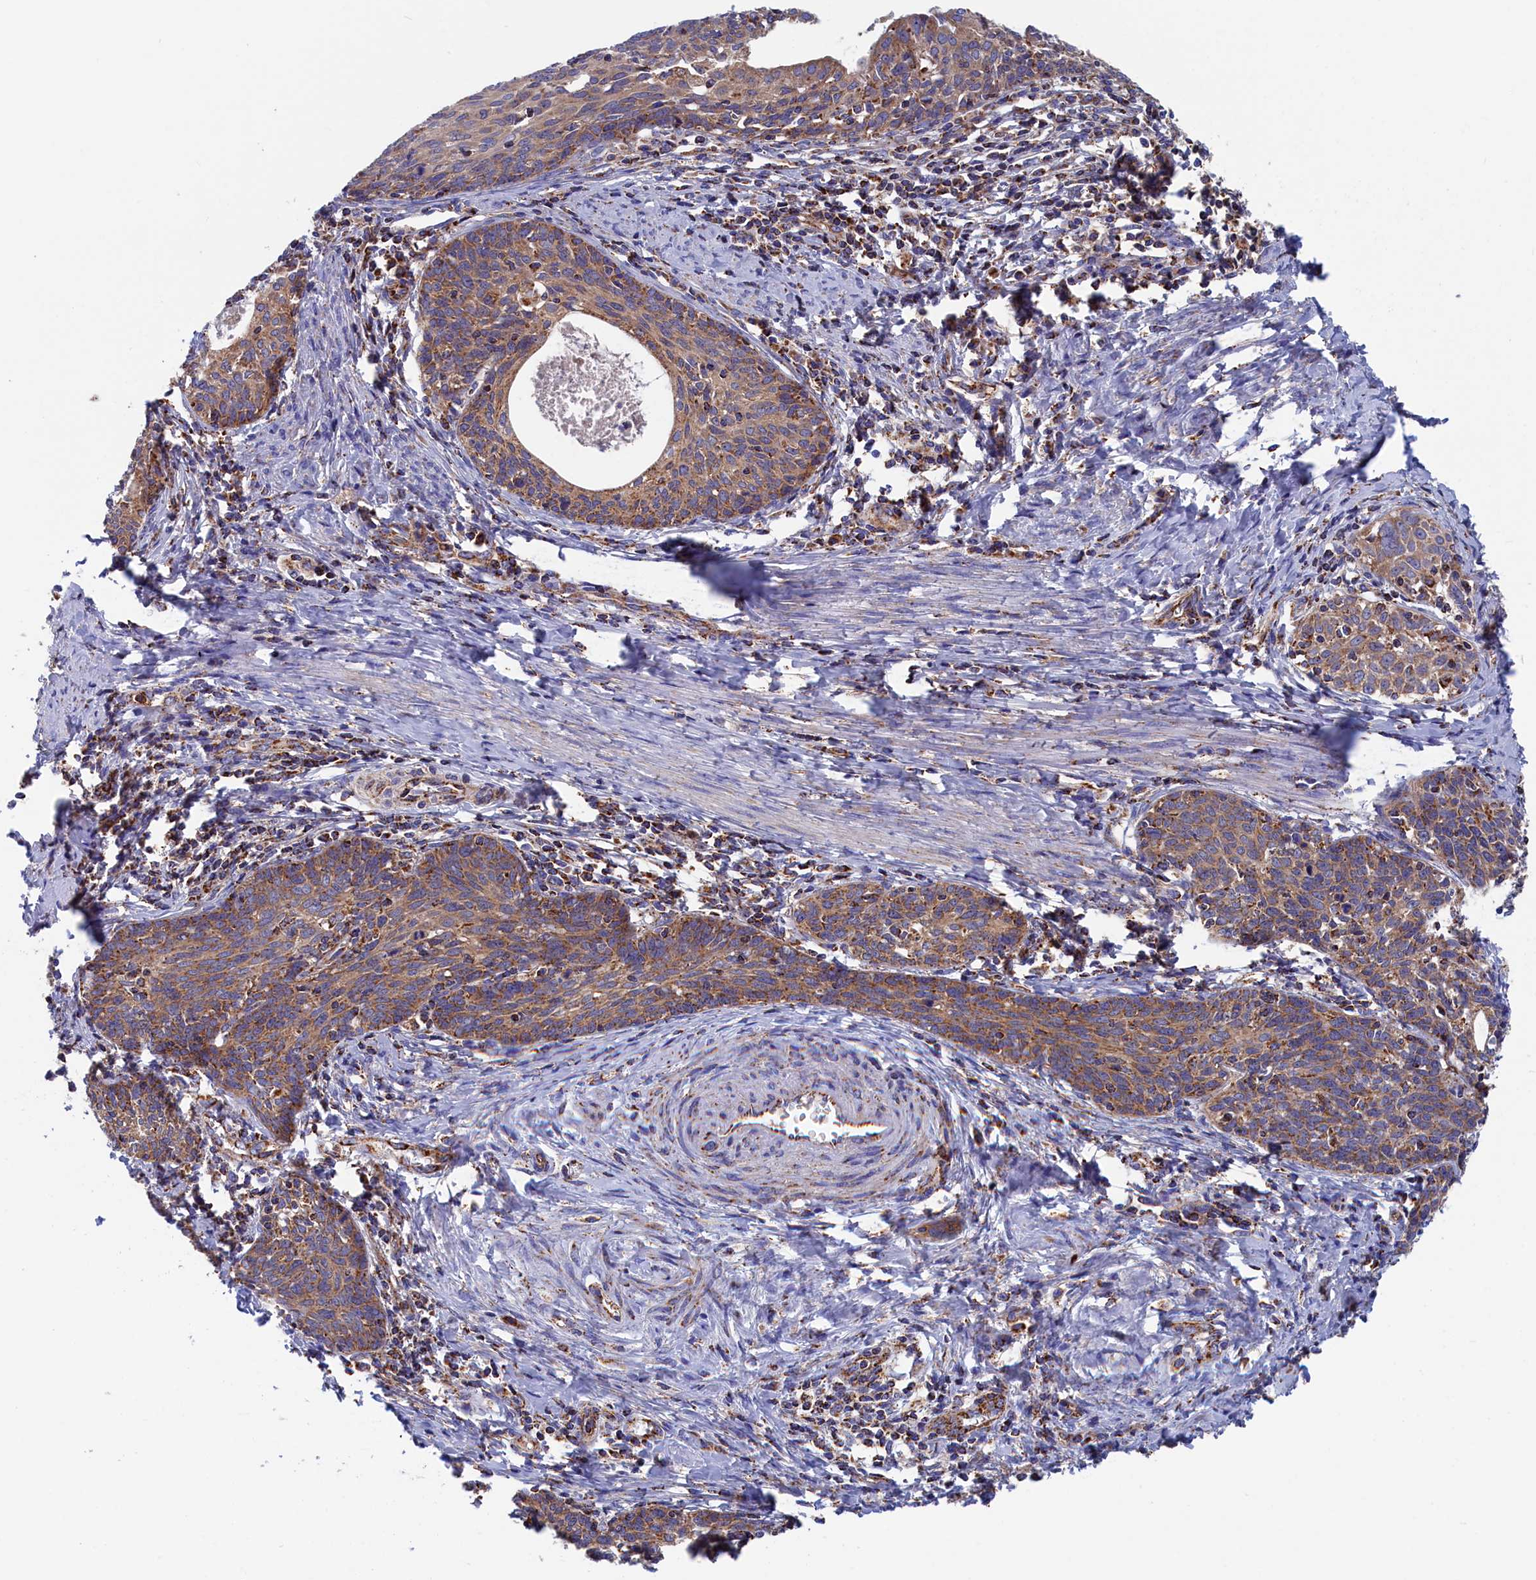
{"staining": {"intensity": "moderate", "quantity": ">75%", "location": "cytoplasmic/membranous"}, "tissue": "cervical cancer", "cell_type": "Tumor cells", "image_type": "cancer", "snomed": [{"axis": "morphology", "description": "Squamous cell carcinoma, NOS"}, {"axis": "topography", "description": "Cervix"}], "caption": "Squamous cell carcinoma (cervical) stained for a protein (brown) exhibits moderate cytoplasmic/membranous positive expression in about >75% of tumor cells.", "gene": "WDR83", "patient": {"sex": "female", "age": 52}}